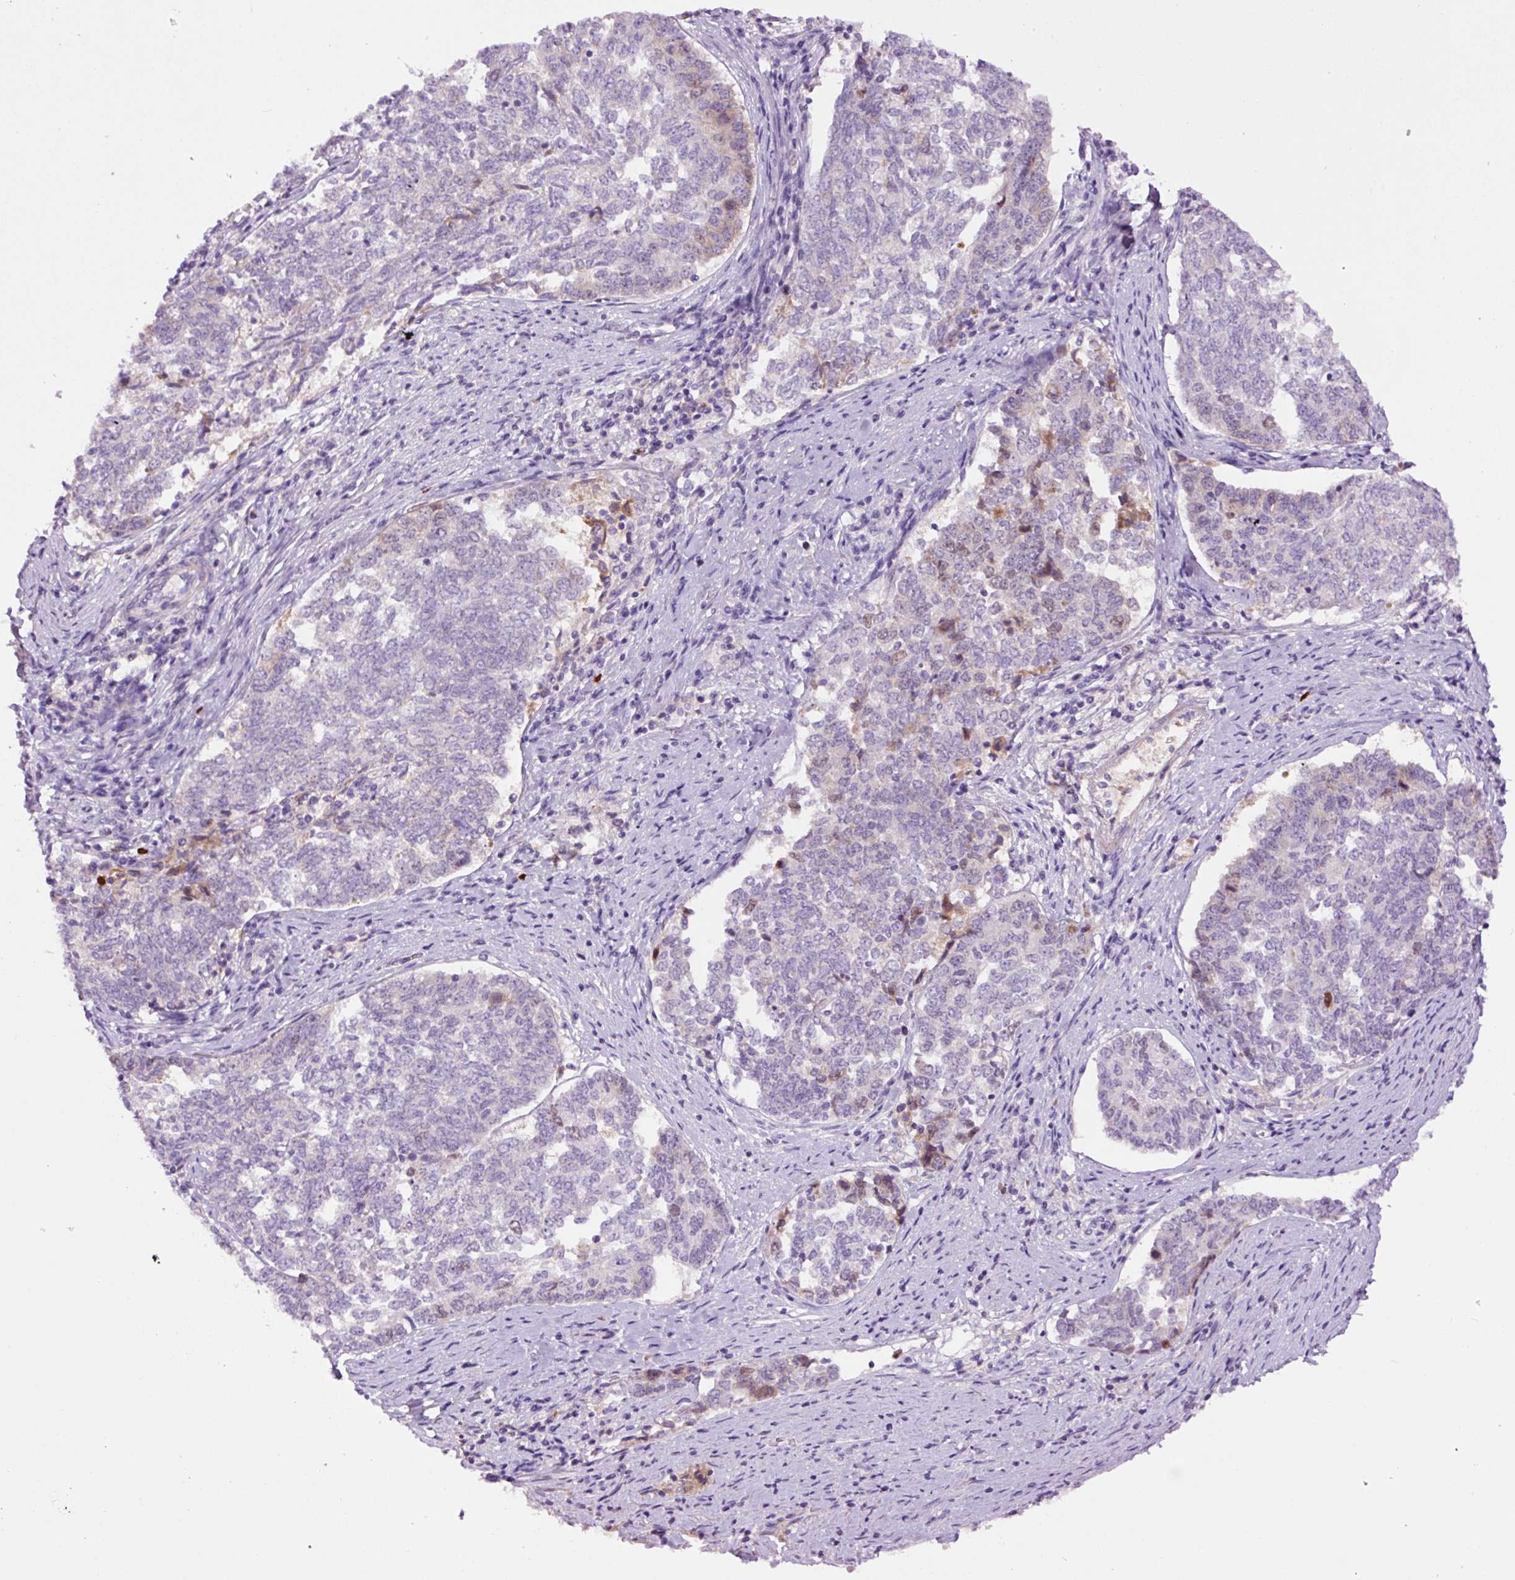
{"staining": {"intensity": "weak", "quantity": "<25%", "location": "nuclear"}, "tissue": "endometrial cancer", "cell_type": "Tumor cells", "image_type": "cancer", "snomed": [{"axis": "morphology", "description": "Adenocarcinoma, NOS"}, {"axis": "topography", "description": "Endometrium"}], "caption": "A photomicrograph of endometrial adenocarcinoma stained for a protein reveals no brown staining in tumor cells.", "gene": "DPPA4", "patient": {"sex": "female", "age": 80}}